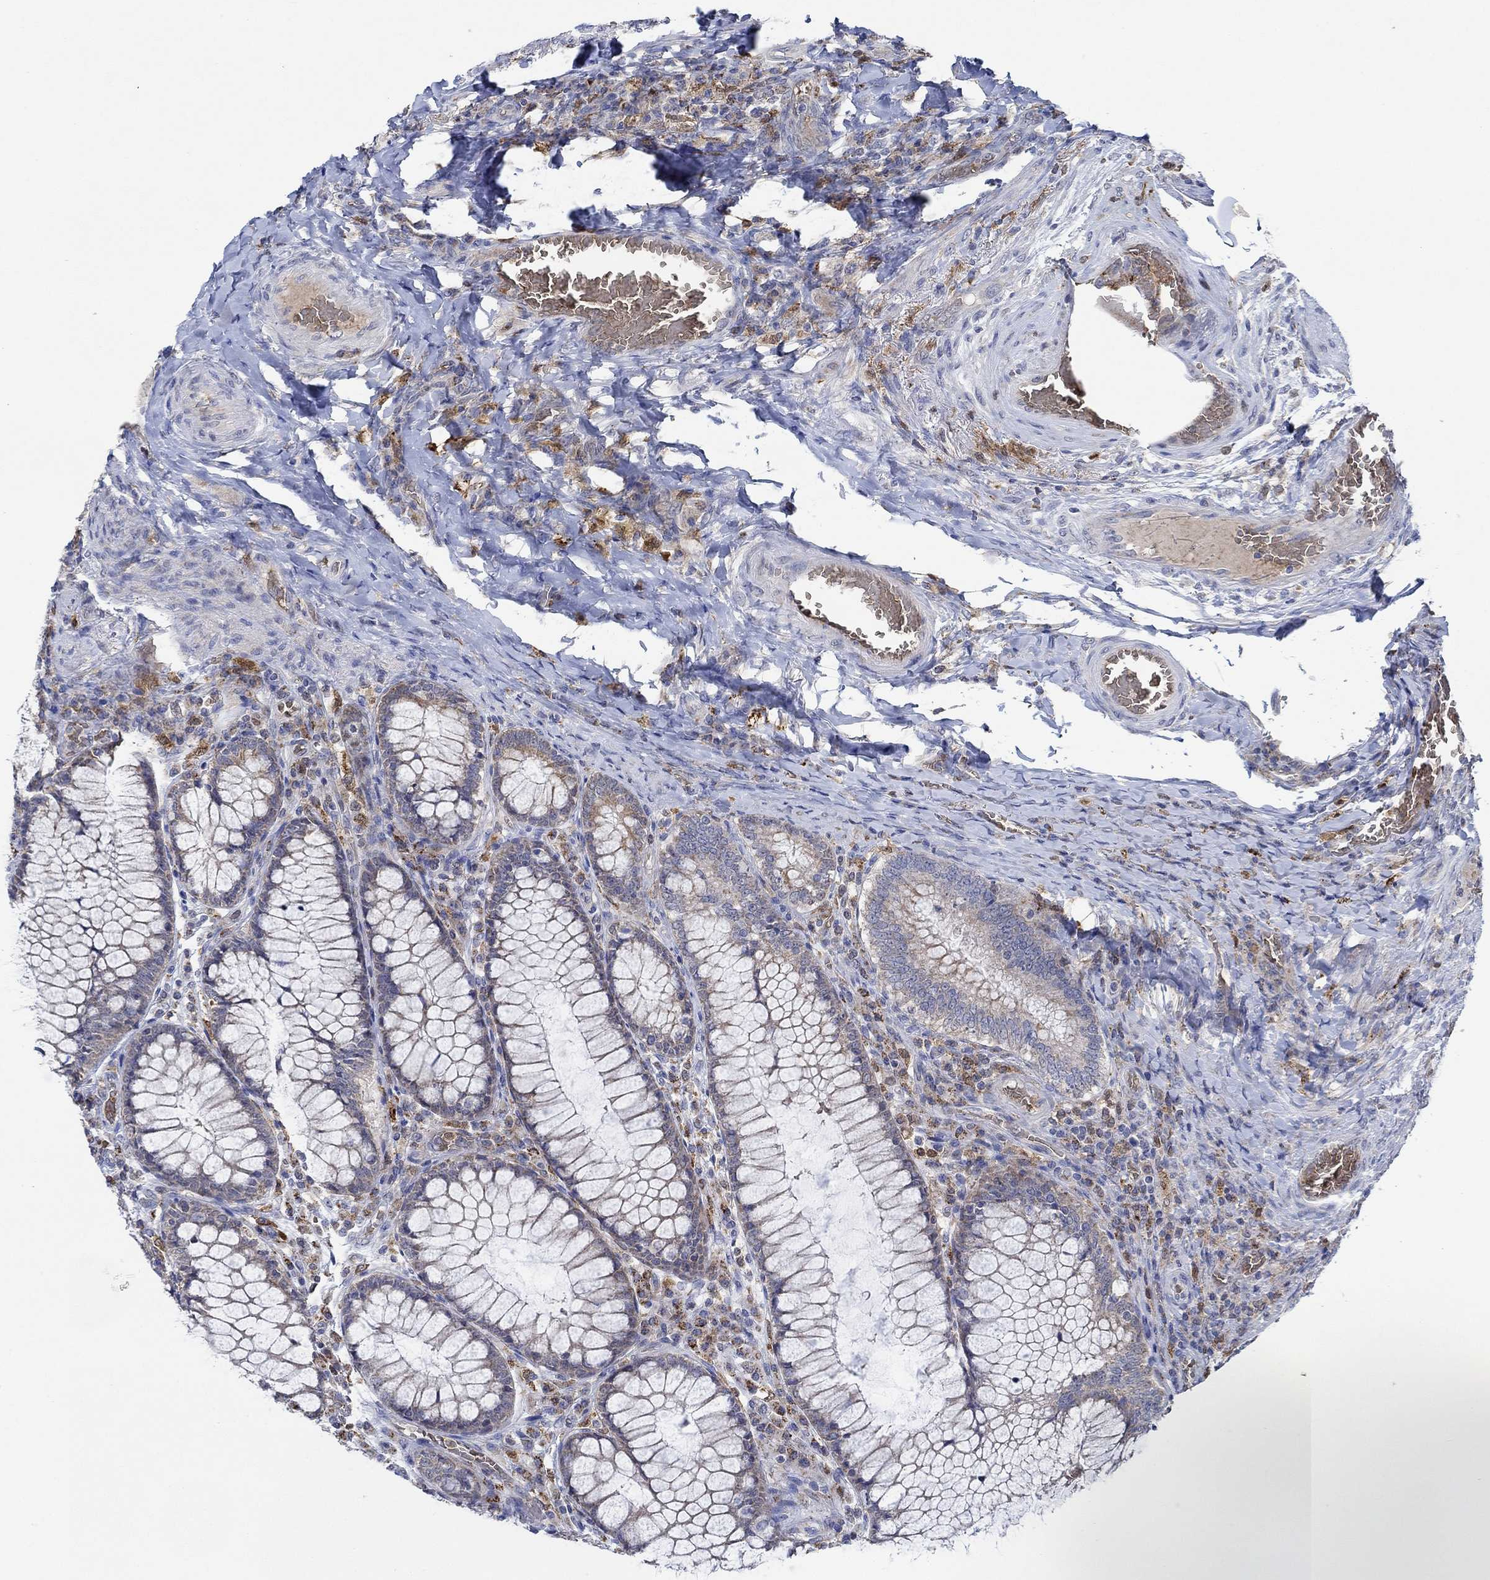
{"staining": {"intensity": "negative", "quantity": "none", "location": "none"}, "tissue": "colorectal cancer", "cell_type": "Tumor cells", "image_type": "cancer", "snomed": [{"axis": "morphology", "description": "Adenocarcinoma, NOS"}, {"axis": "topography", "description": "Colon"}], "caption": "Adenocarcinoma (colorectal) was stained to show a protein in brown. There is no significant positivity in tumor cells. Brightfield microscopy of immunohistochemistry (IHC) stained with DAB (brown) and hematoxylin (blue), captured at high magnification.", "gene": "MPP1", "patient": {"sex": "female", "age": 86}}